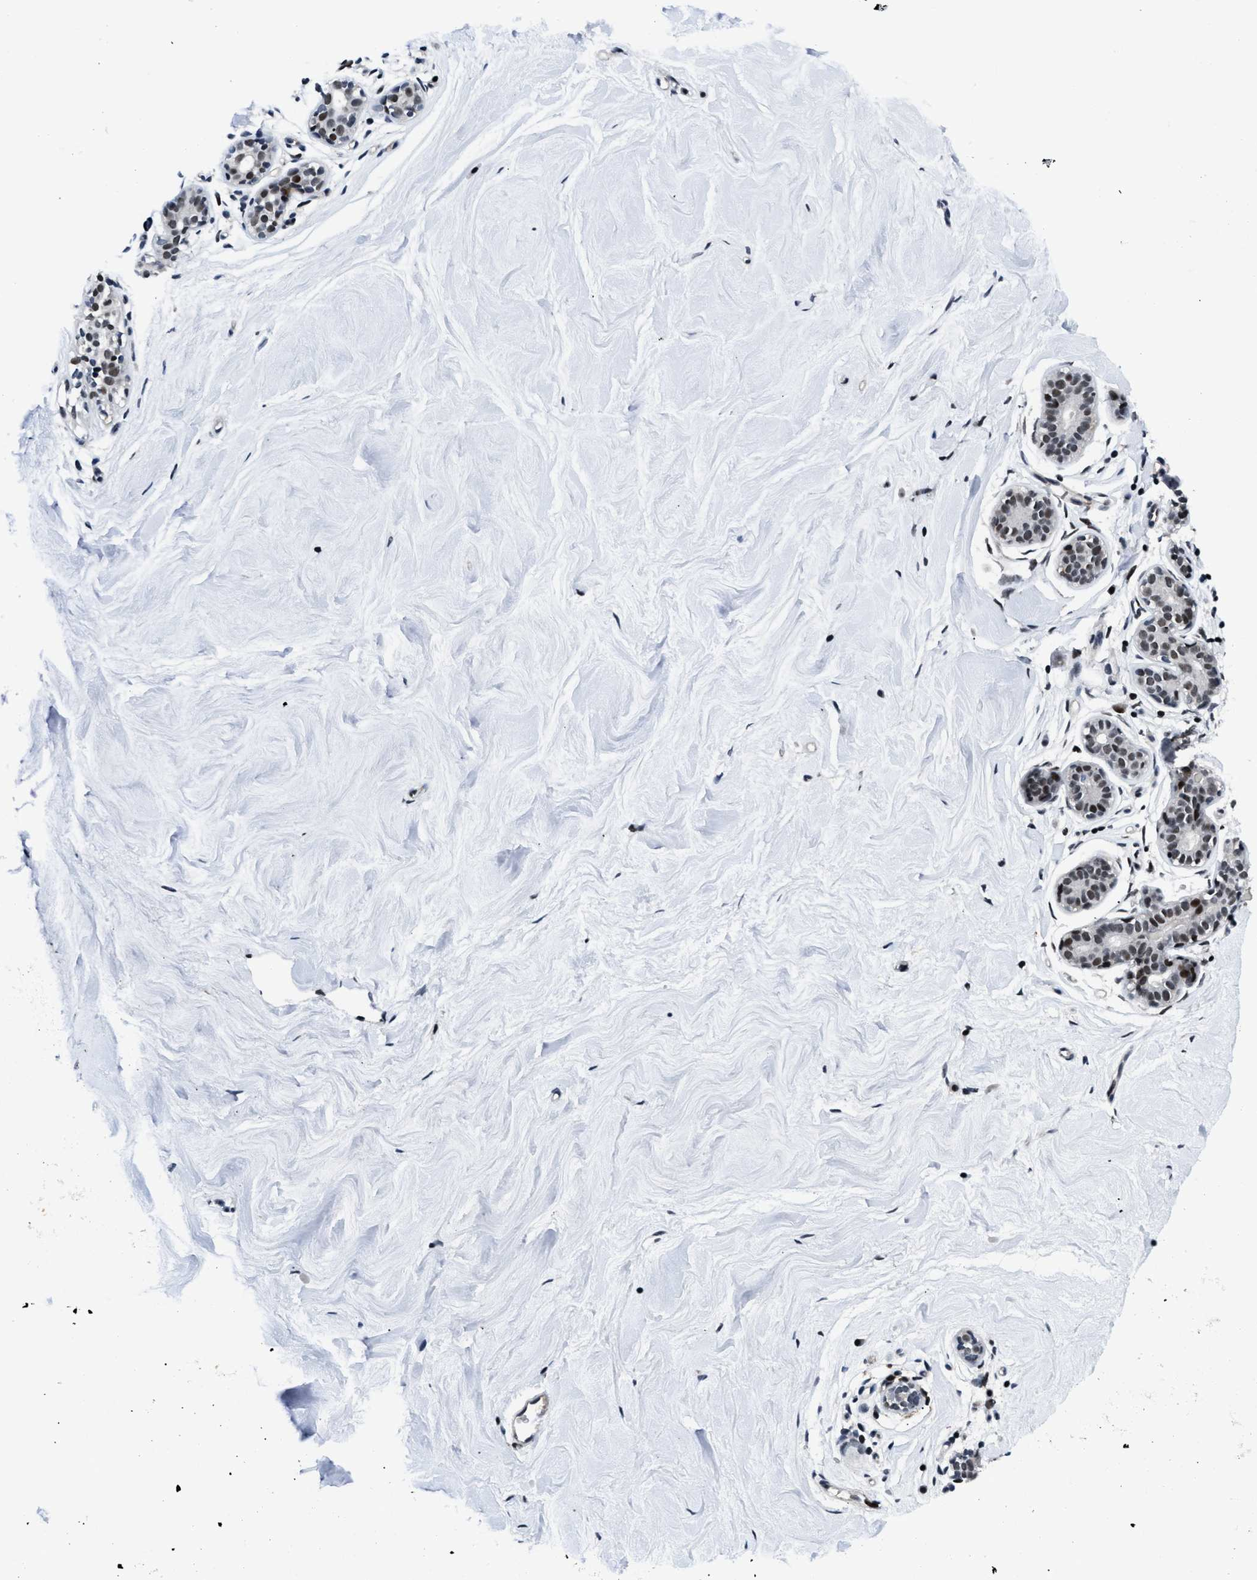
{"staining": {"intensity": "weak", "quantity": ">75%", "location": "nuclear"}, "tissue": "breast", "cell_type": "Adipocytes", "image_type": "normal", "snomed": [{"axis": "morphology", "description": "Normal tissue, NOS"}, {"axis": "topography", "description": "Breast"}], "caption": "Normal breast exhibits weak nuclear positivity in about >75% of adipocytes, visualized by immunohistochemistry. (brown staining indicates protein expression, while blue staining denotes nuclei).", "gene": "SMARCB1", "patient": {"sex": "female", "age": 22}}